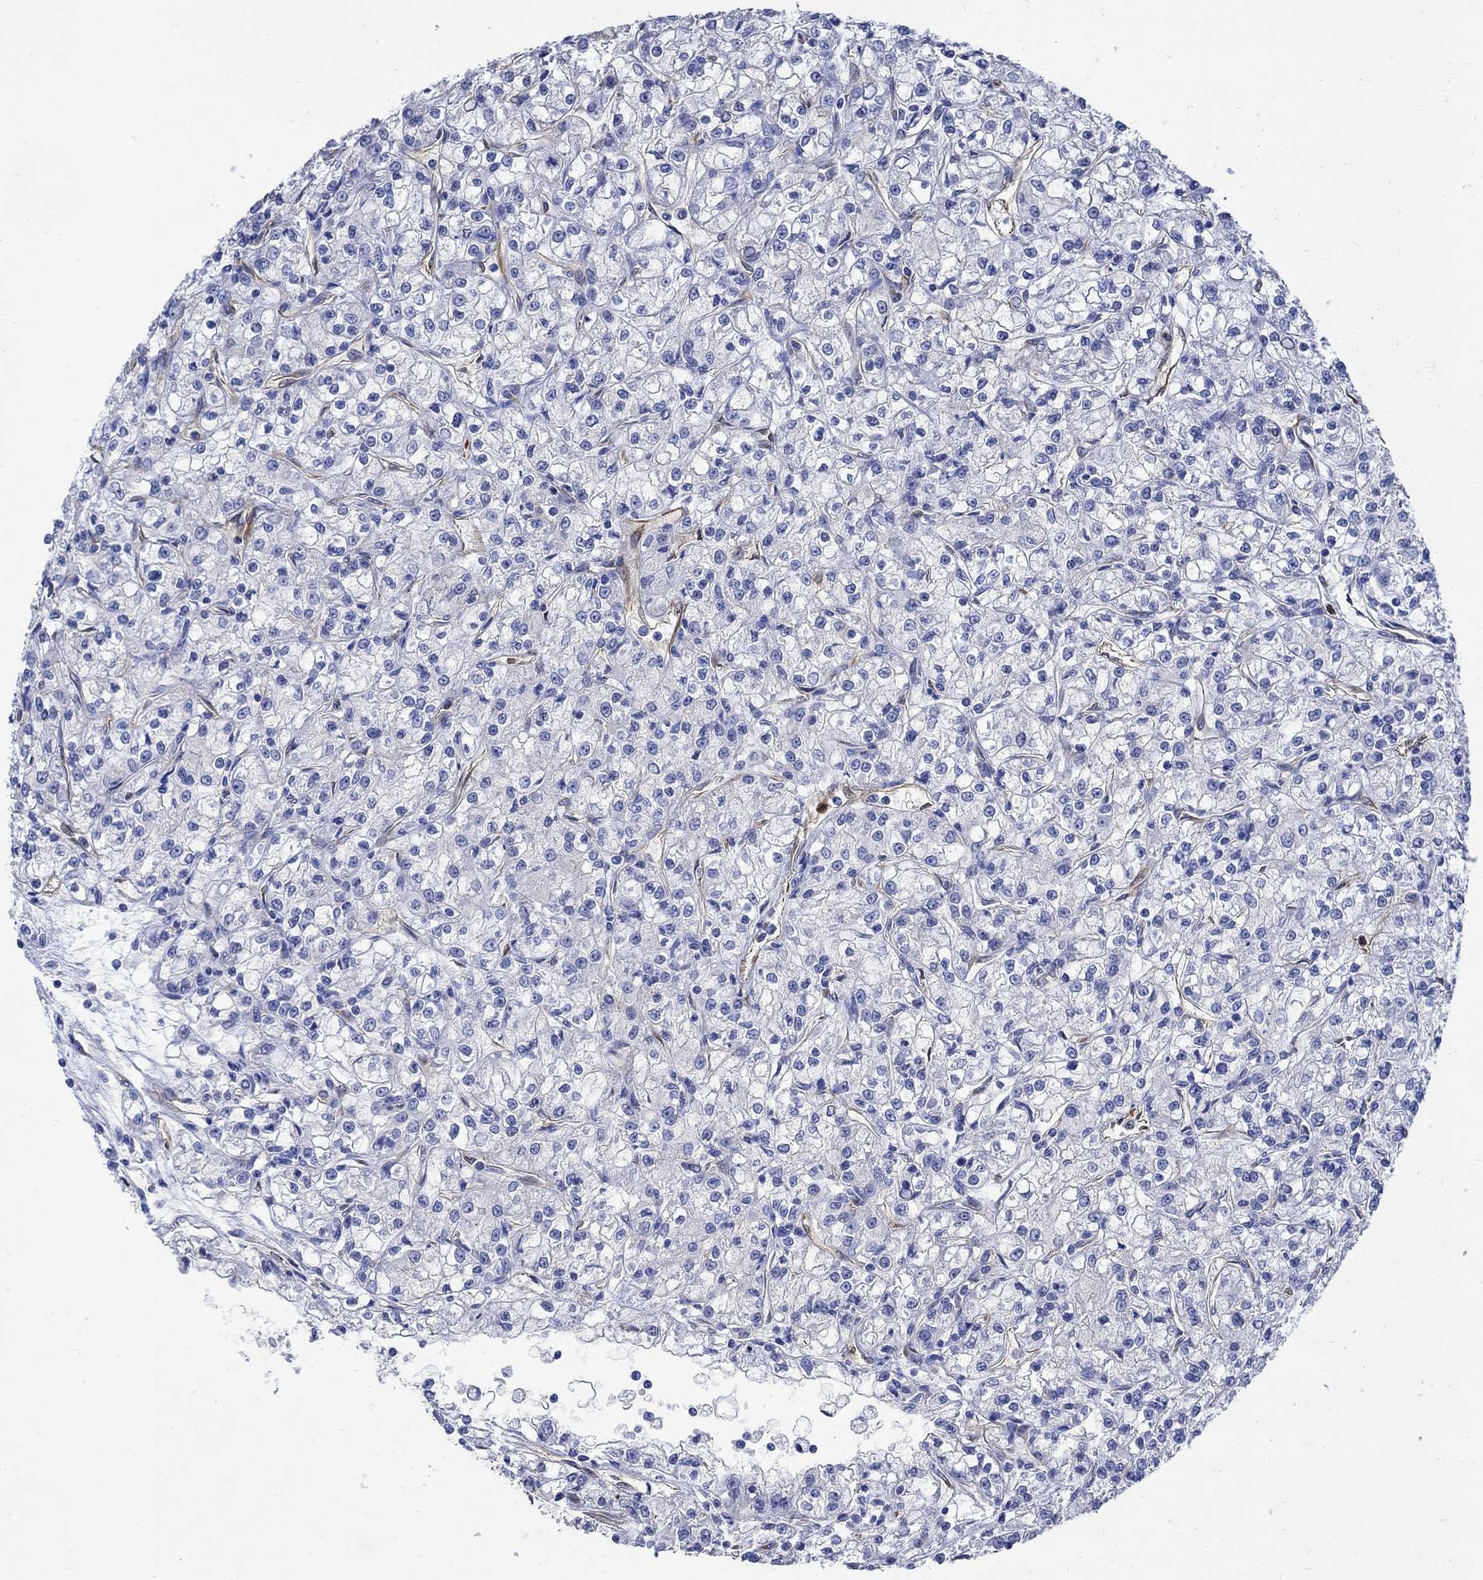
{"staining": {"intensity": "negative", "quantity": "none", "location": "none"}, "tissue": "renal cancer", "cell_type": "Tumor cells", "image_type": "cancer", "snomed": [{"axis": "morphology", "description": "Adenocarcinoma, NOS"}, {"axis": "topography", "description": "Kidney"}], "caption": "A histopathology image of adenocarcinoma (renal) stained for a protein displays no brown staining in tumor cells. (Stains: DAB immunohistochemistry with hematoxylin counter stain, Microscopy: brightfield microscopy at high magnification).", "gene": "TGM2", "patient": {"sex": "female", "age": 59}}